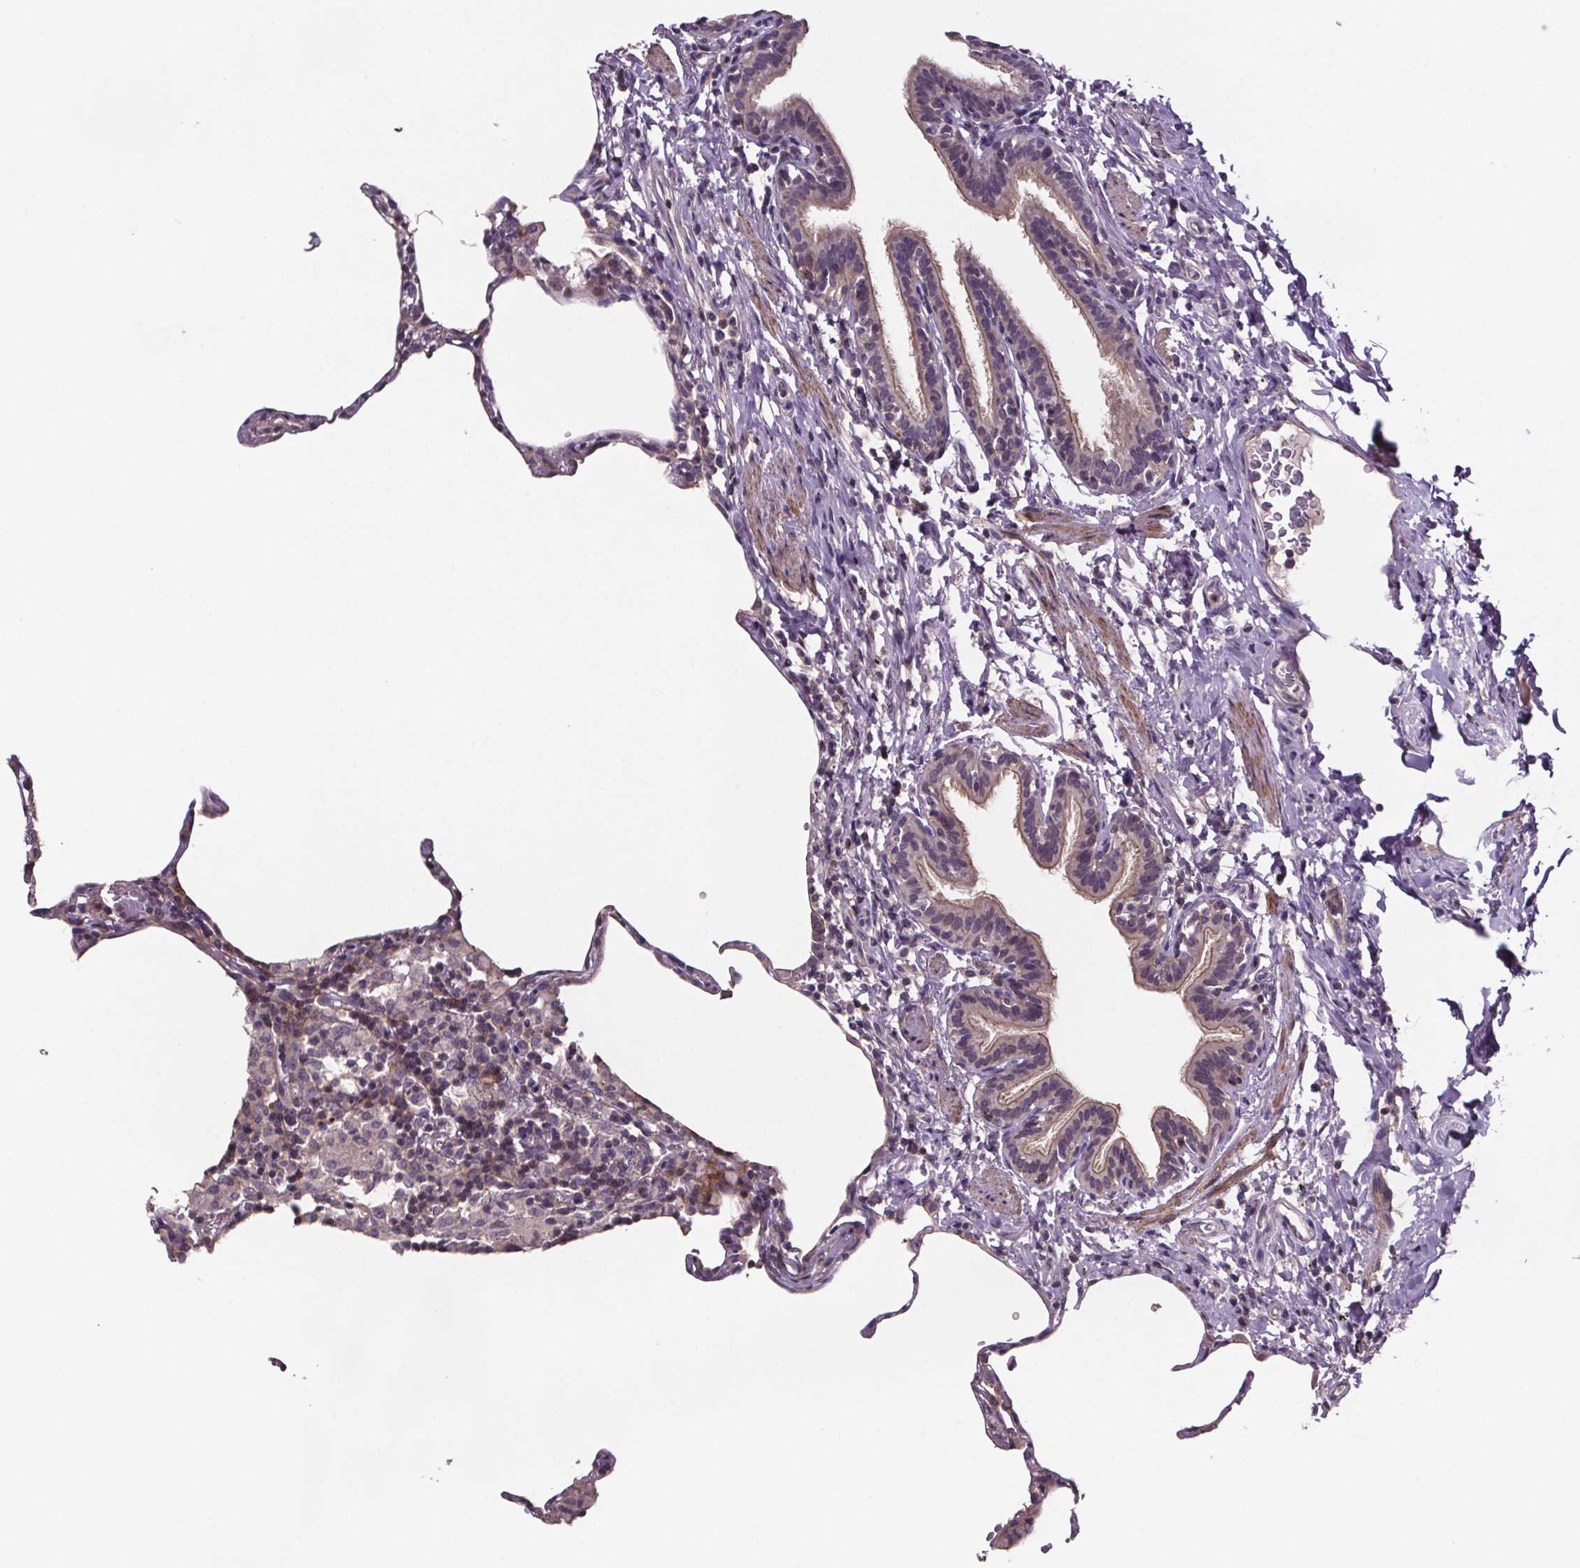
{"staining": {"intensity": "negative", "quantity": "none", "location": "none"}, "tissue": "lung", "cell_type": "Alveolar cells", "image_type": "normal", "snomed": [{"axis": "morphology", "description": "Normal tissue, NOS"}, {"axis": "topography", "description": "Lung"}], "caption": "A histopathology image of human lung is negative for staining in alveolar cells. (Brightfield microscopy of DAB (3,3'-diaminobenzidine) immunohistochemistry (IHC) at high magnification).", "gene": "CLN3", "patient": {"sex": "female", "age": 57}}